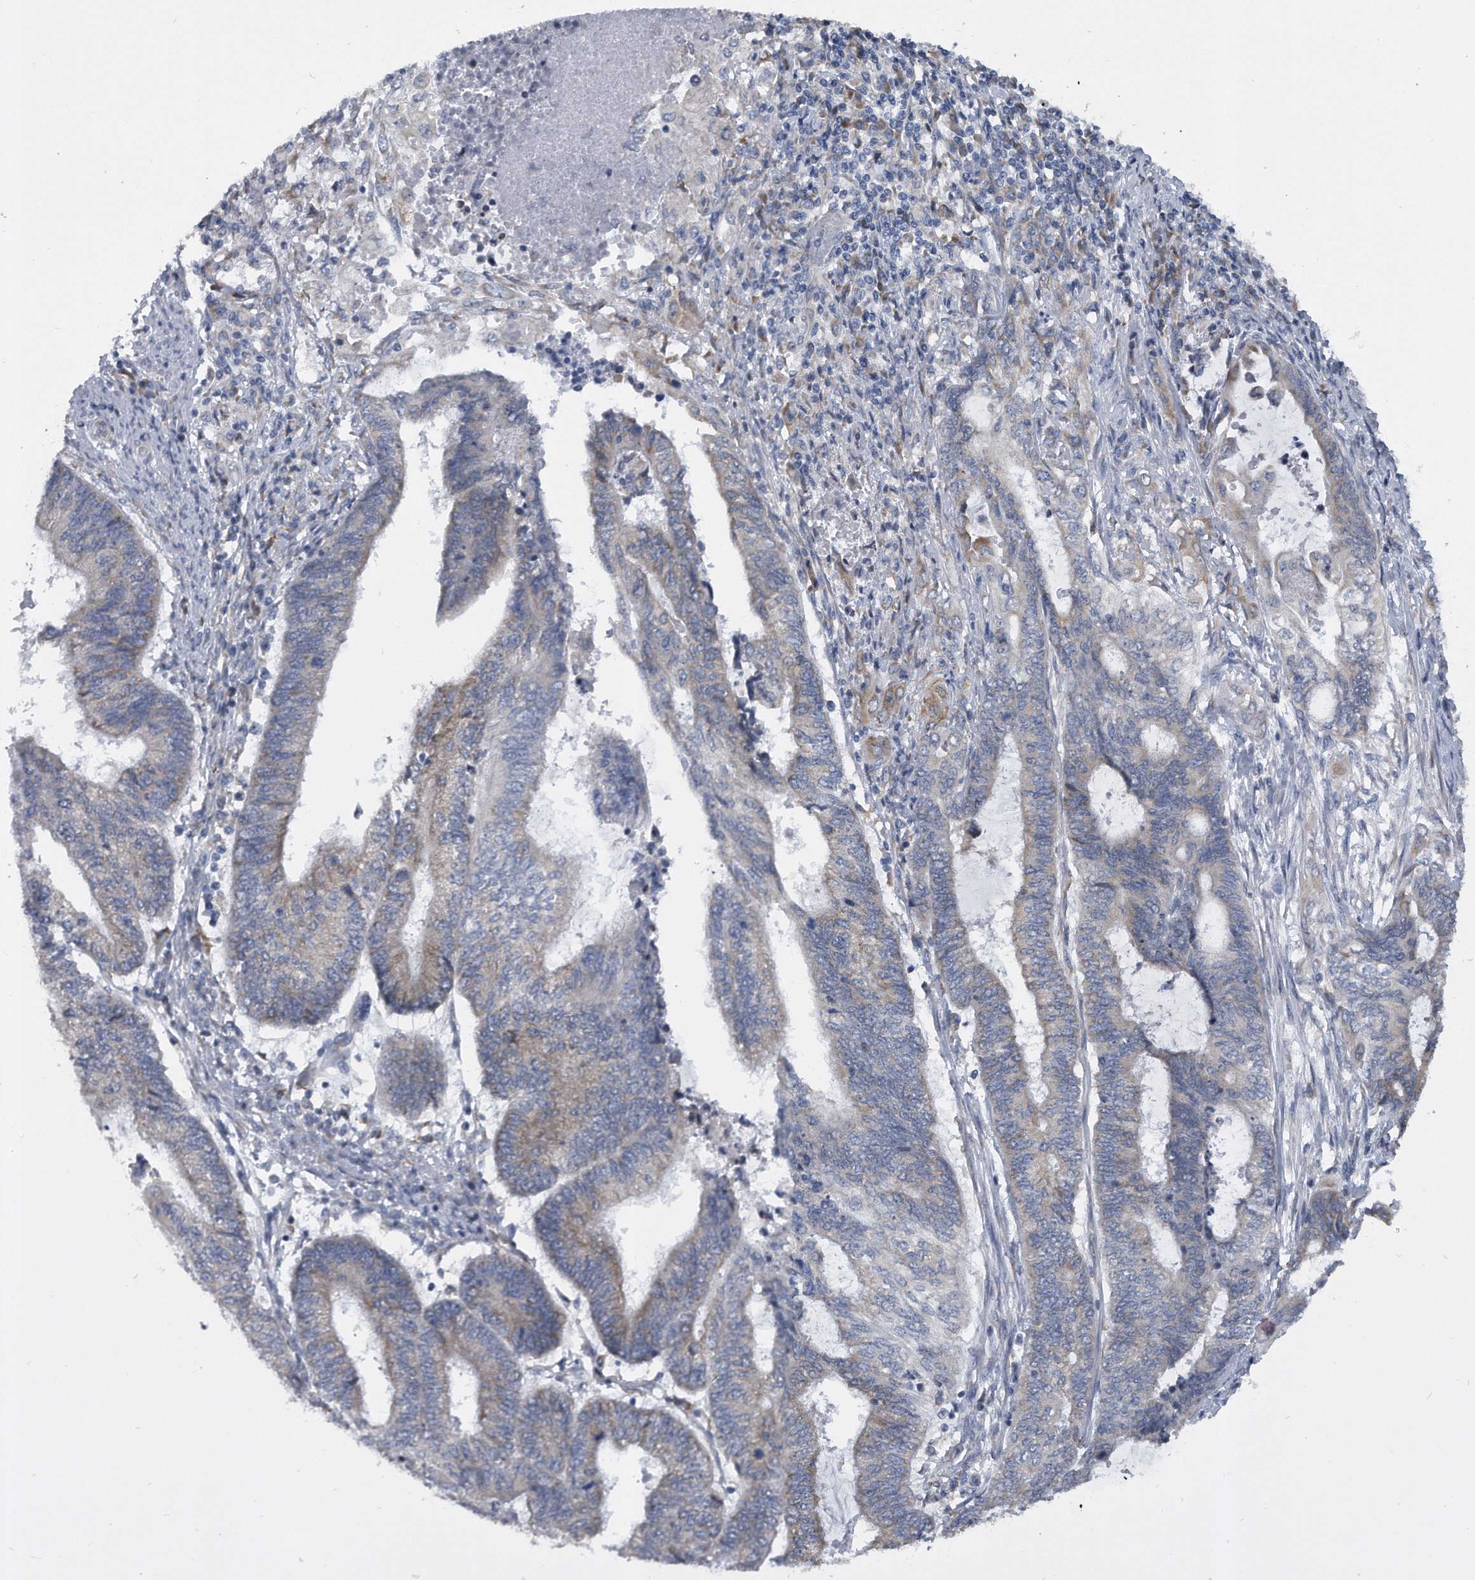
{"staining": {"intensity": "weak", "quantity": "25%-75%", "location": "cytoplasmic/membranous"}, "tissue": "endometrial cancer", "cell_type": "Tumor cells", "image_type": "cancer", "snomed": [{"axis": "morphology", "description": "Adenocarcinoma, NOS"}, {"axis": "topography", "description": "Uterus"}, {"axis": "topography", "description": "Endometrium"}], "caption": "Immunohistochemical staining of adenocarcinoma (endometrial) shows low levels of weak cytoplasmic/membranous protein staining in approximately 25%-75% of tumor cells.", "gene": "CCDC47", "patient": {"sex": "female", "age": 70}}